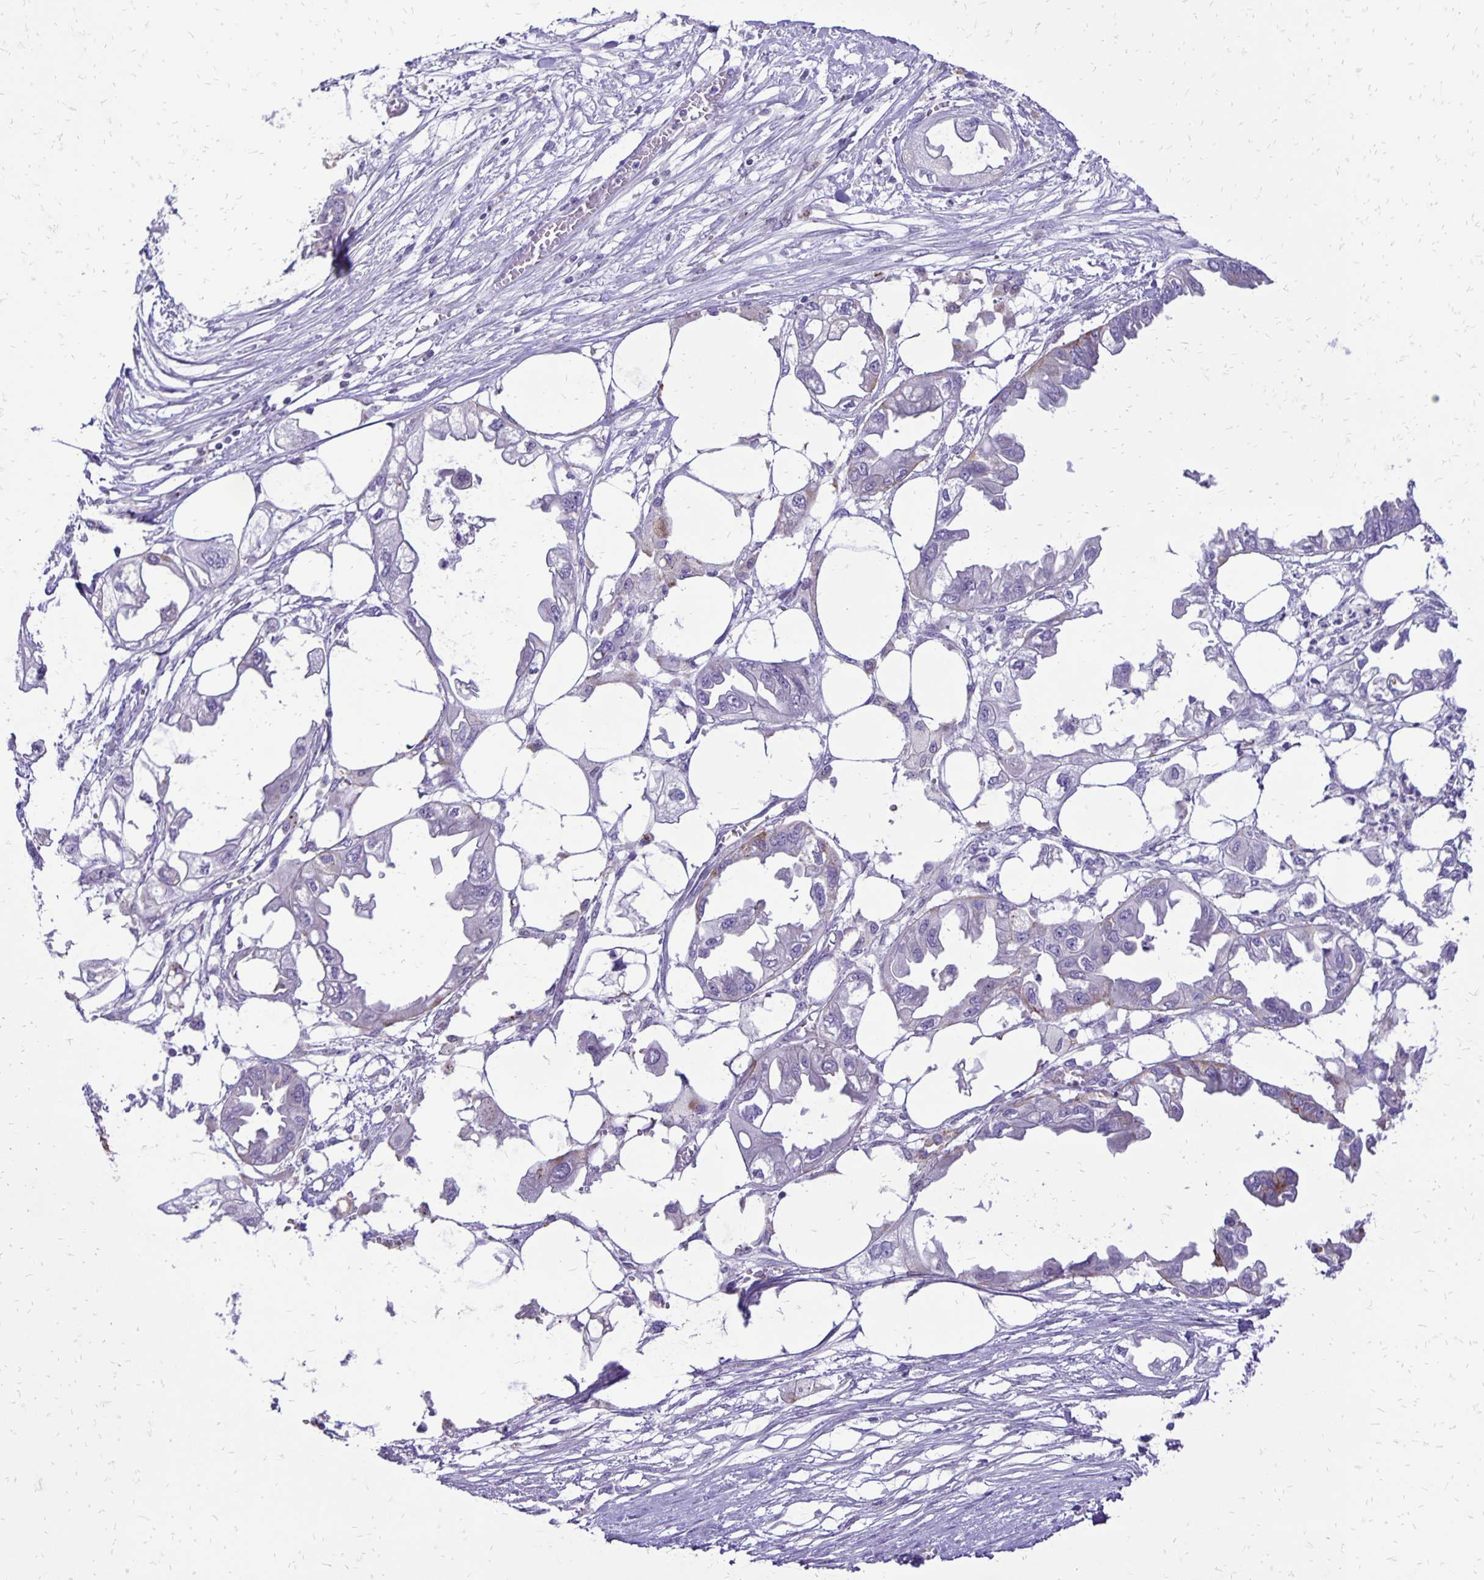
{"staining": {"intensity": "negative", "quantity": "none", "location": "none"}, "tissue": "endometrial cancer", "cell_type": "Tumor cells", "image_type": "cancer", "snomed": [{"axis": "morphology", "description": "Adenocarcinoma, NOS"}, {"axis": "morphology", "description": "Adenocarcinoma, metastatic, NOS"}, {"axis": "topography", "description": "Adipose tissue"}, {"axis": "topography", "description": "Endometrium"}], "caption": "The histopathology image exhibits no significant staining in tumor cells of endometrial cancer (metastatic adenocarcinoma).", "gene": "EIF5A", "patient": {"sex": "female", "age": 67}}